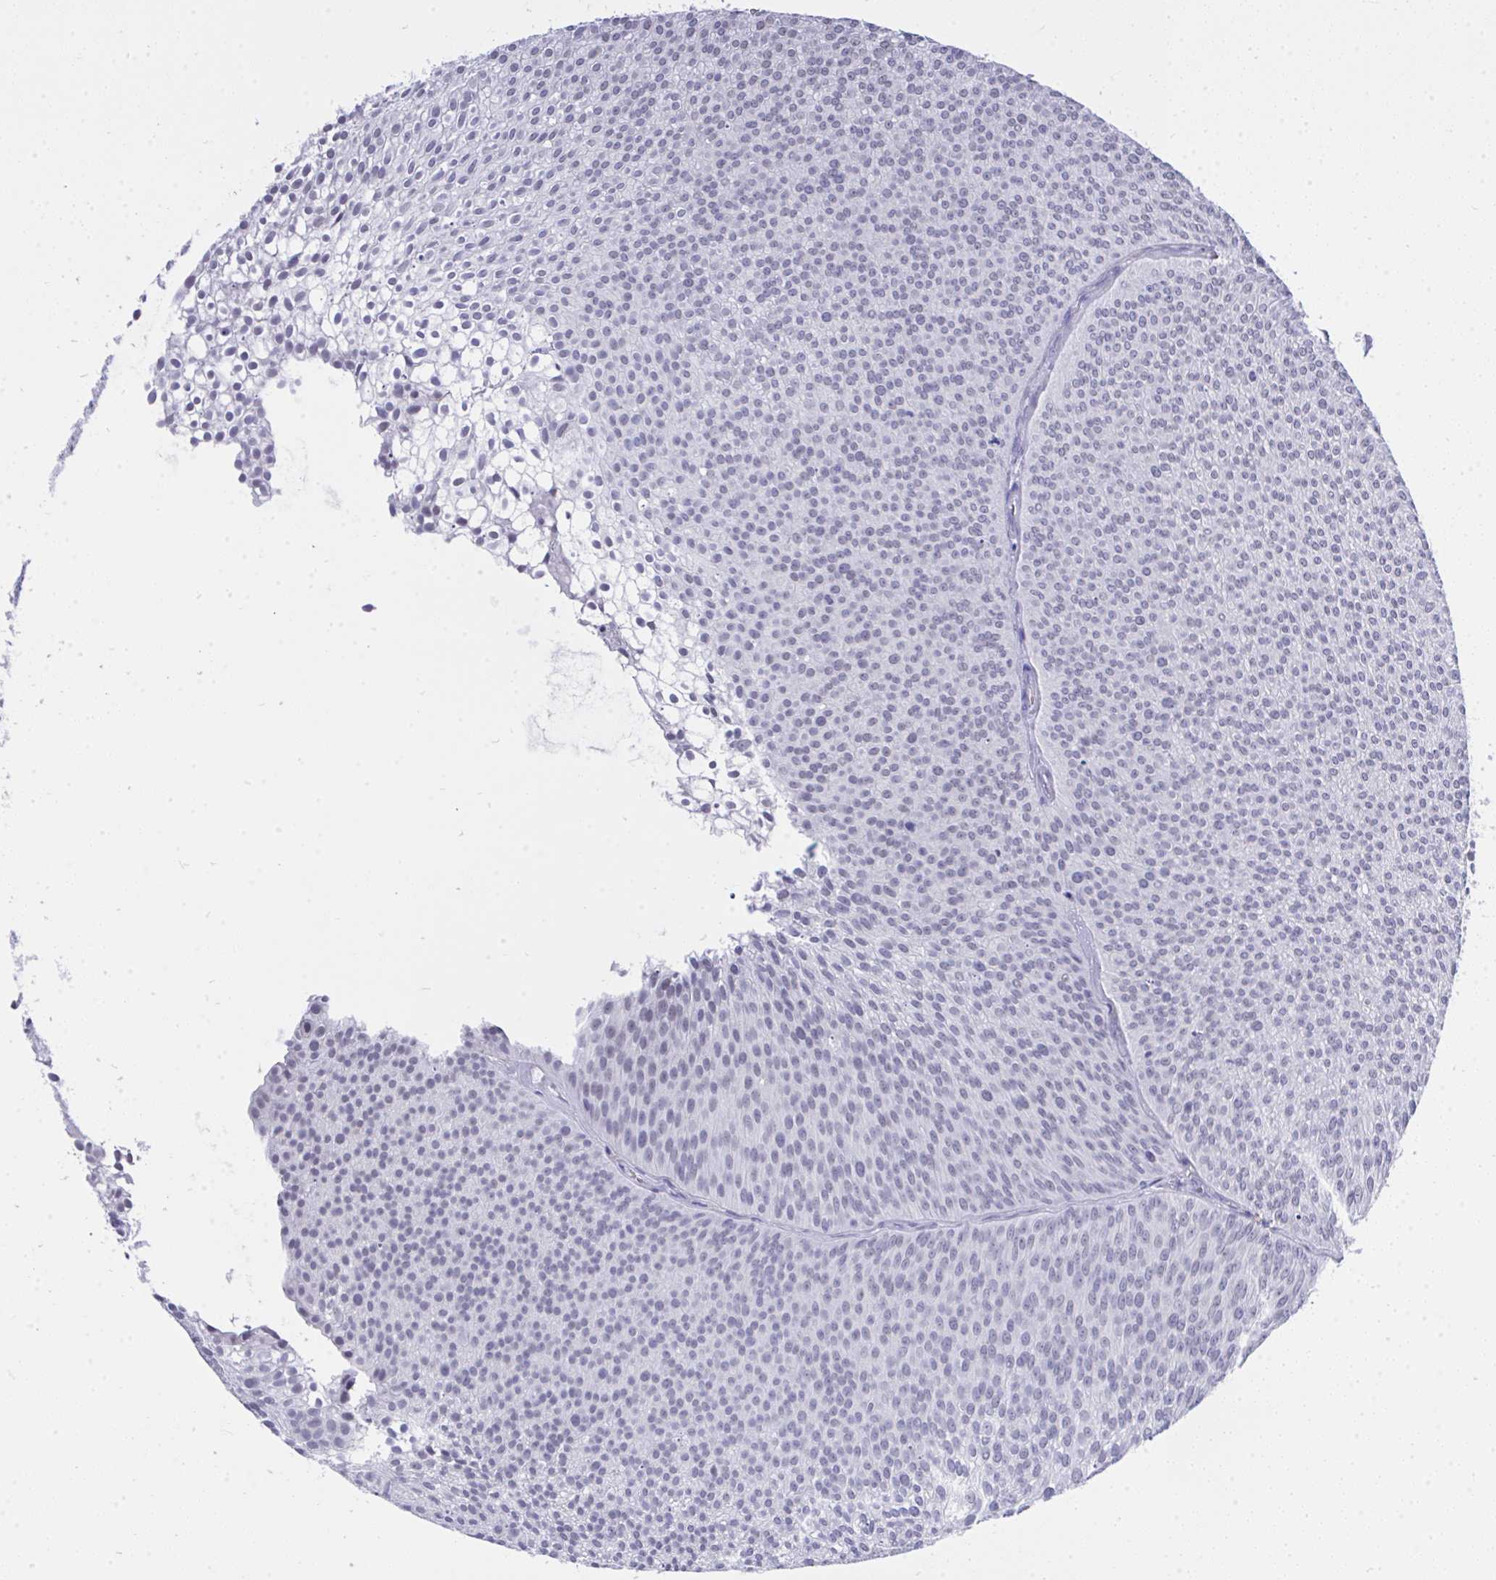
{"staining": {"intensity": "negative", "quantity": "none", "location": "none"}, "tissue": "urothelial cancer", "cell_type": "Tumor cells", "image_type": "cancer", "snomed": [{"axis": "morphology", "description": "Urothelial carcinoma, Low grade"}, {"axis": "topography", "description": "Urinary bladder"}], "caption": "Tumor cells are negative for brown protein staining in urothelial carcinoma (low-grade).", "gene": "MS4A12", "patient": {"sex": "male", "age": 91}}